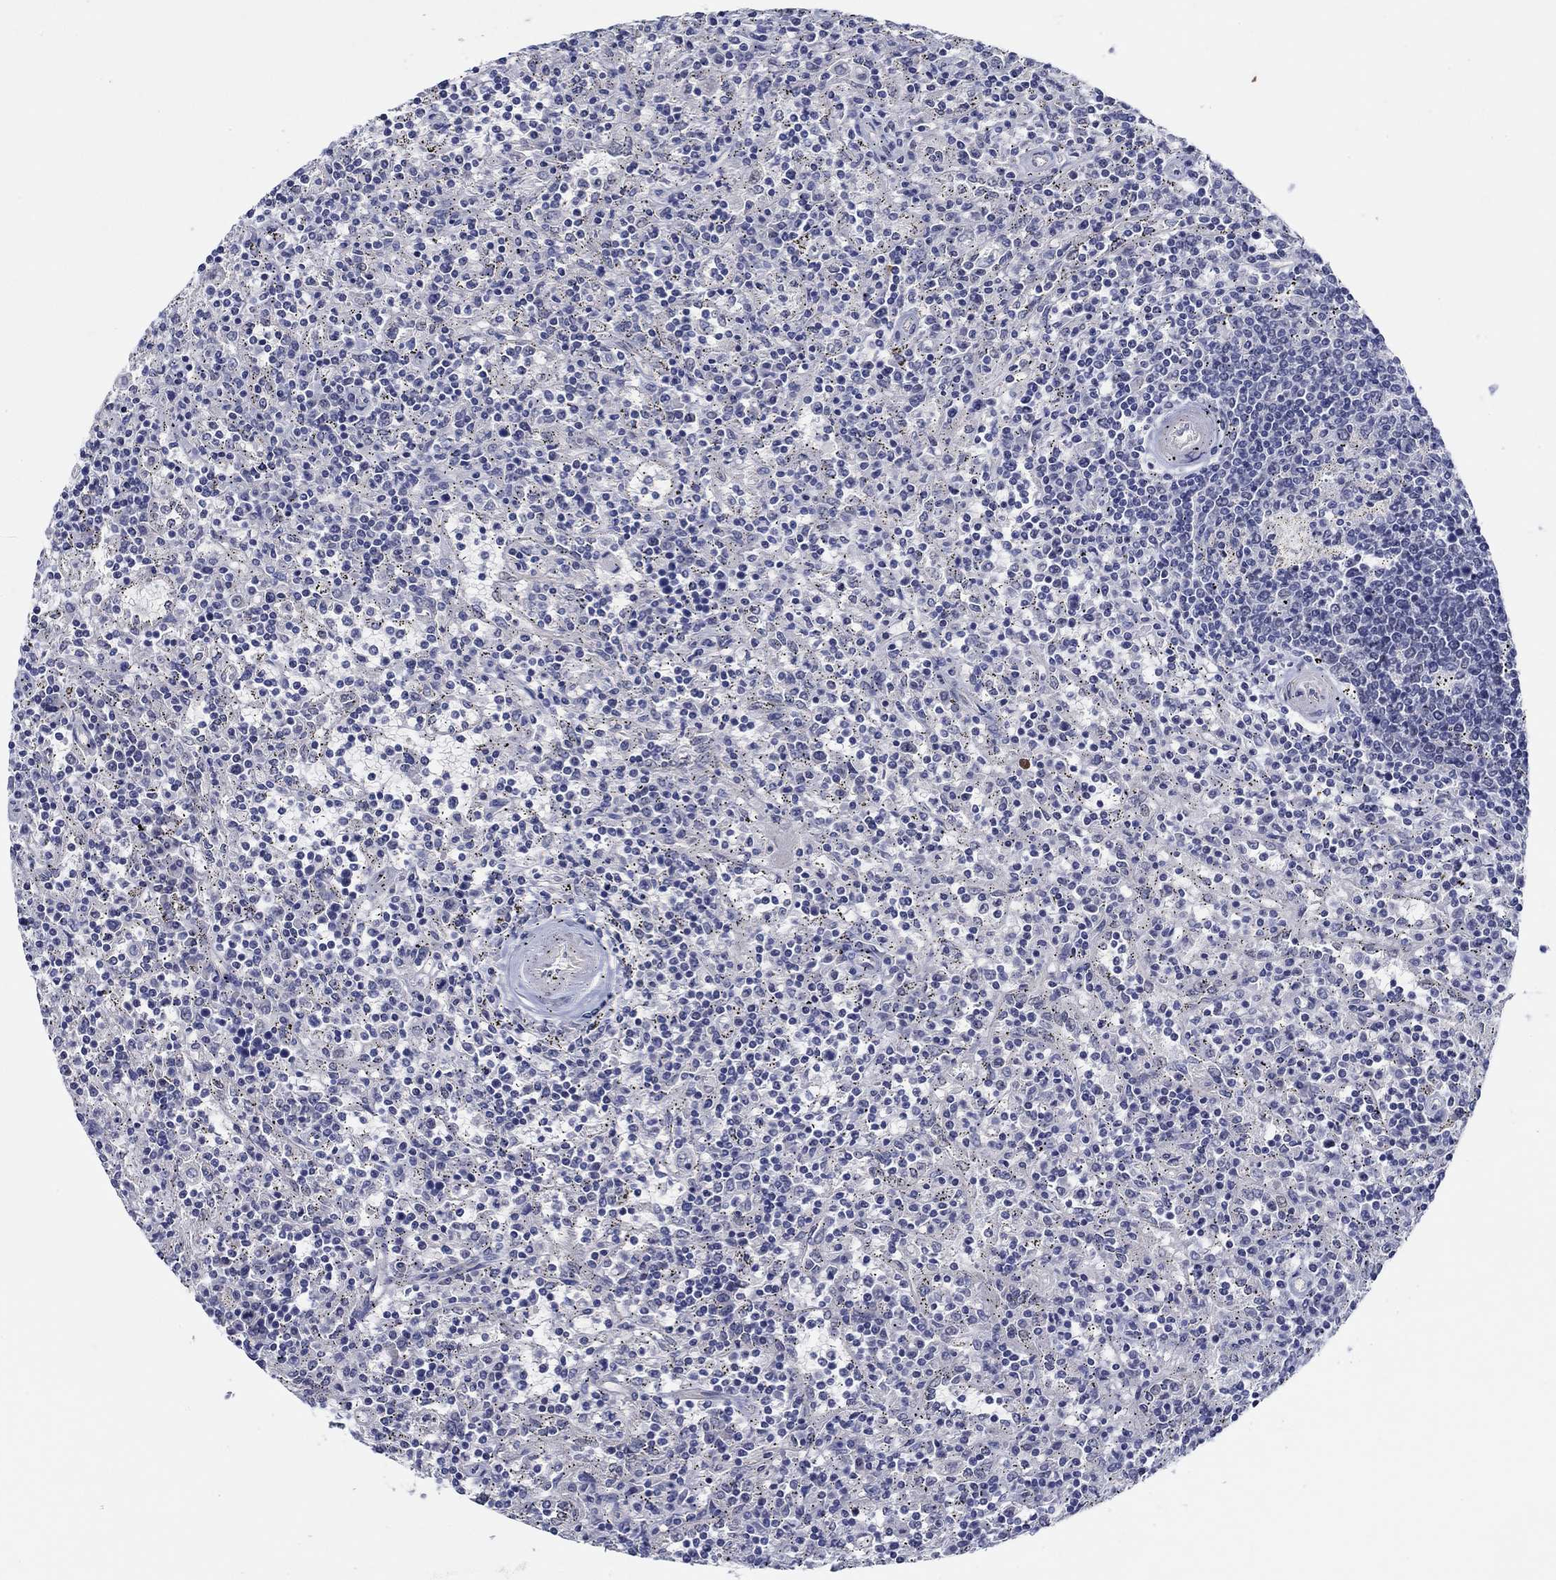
{"staining": {"intensity": "negative", "quantity": "none", "location": "none"}, "tissue": "lymphoma", "cell_type": "Tumor cells", "image_type": "cancer", "snomed": [{"axis": "morphology", "description": "Malignant lymphoma, non-Hodgkin's type, Low grade"}, {"axis": "topography", "description": "Spleen"}], "caption": "An immunohistochemistry (IHC) histopathology image of malignant lymphoma, non-Hodgkin's type (low-grade) is shown. There is no staining in tumor cells of malignant lymphoma, non-Hodgkin's type (low-grade). (DAB immunohistochemistry (IHC) with hematoxylin counter stain).", "gene": "SLC34A1", "patient": {"sex": "male", "age": 62}}